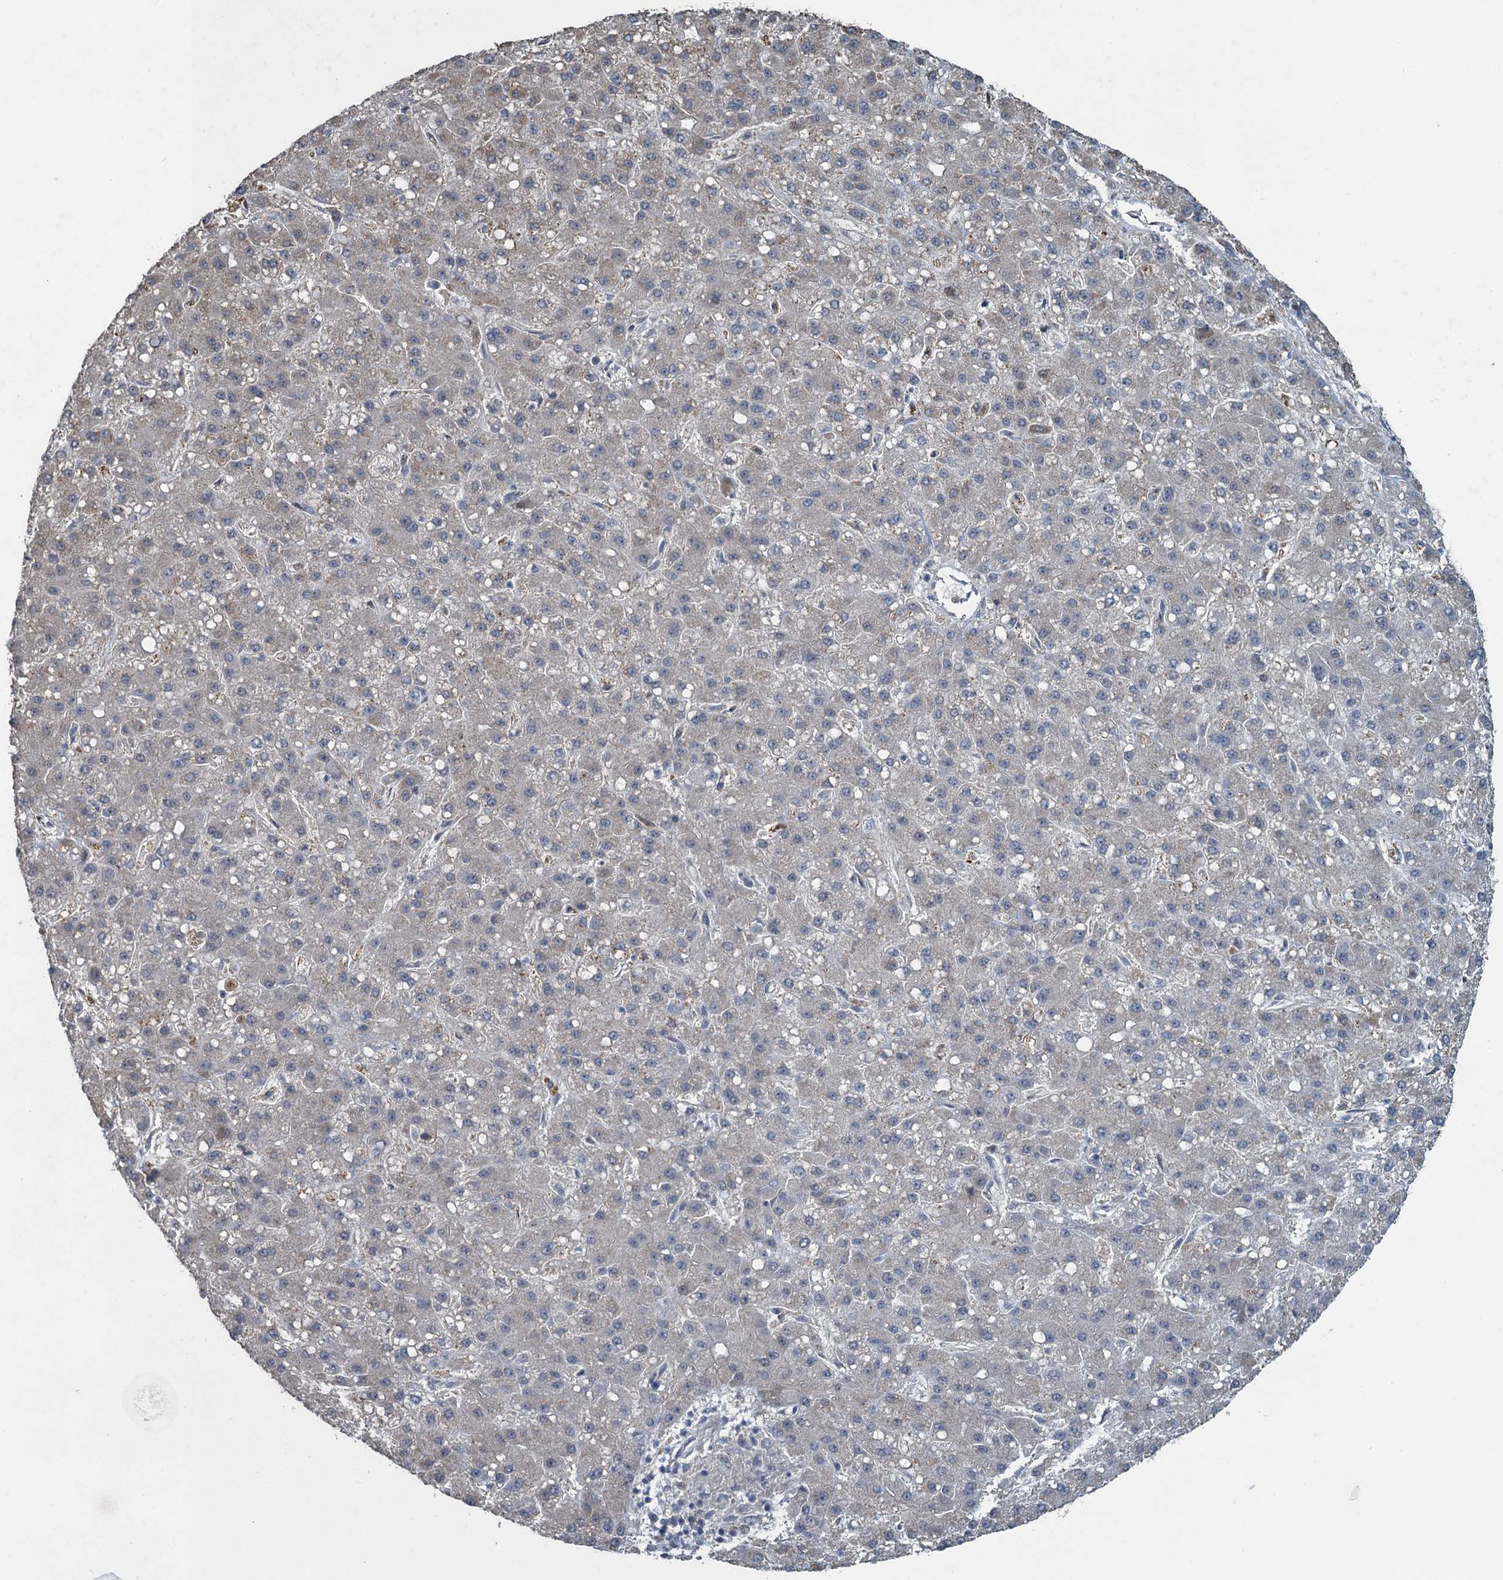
{"staining": {"intensity": "weak", "quantity": "<25%", "location": "cytoplasmic/membranous"}, "tissue": "liver cancer", "cell_type": "Tumor cells", "image_type": "cancer", "snomed": [{"axis": "morphology", "description": "Carcinoma, Hepatocellular, NOS"}, {"axis": "topography", "description": "Liver"}], "caption": "The photomicrograph demonstrates no staining of tumor cells in liver cancer (hepatocellular carcinoma).", "gene": "TEX35", "patient": {"sex": "male", "age": 67}}